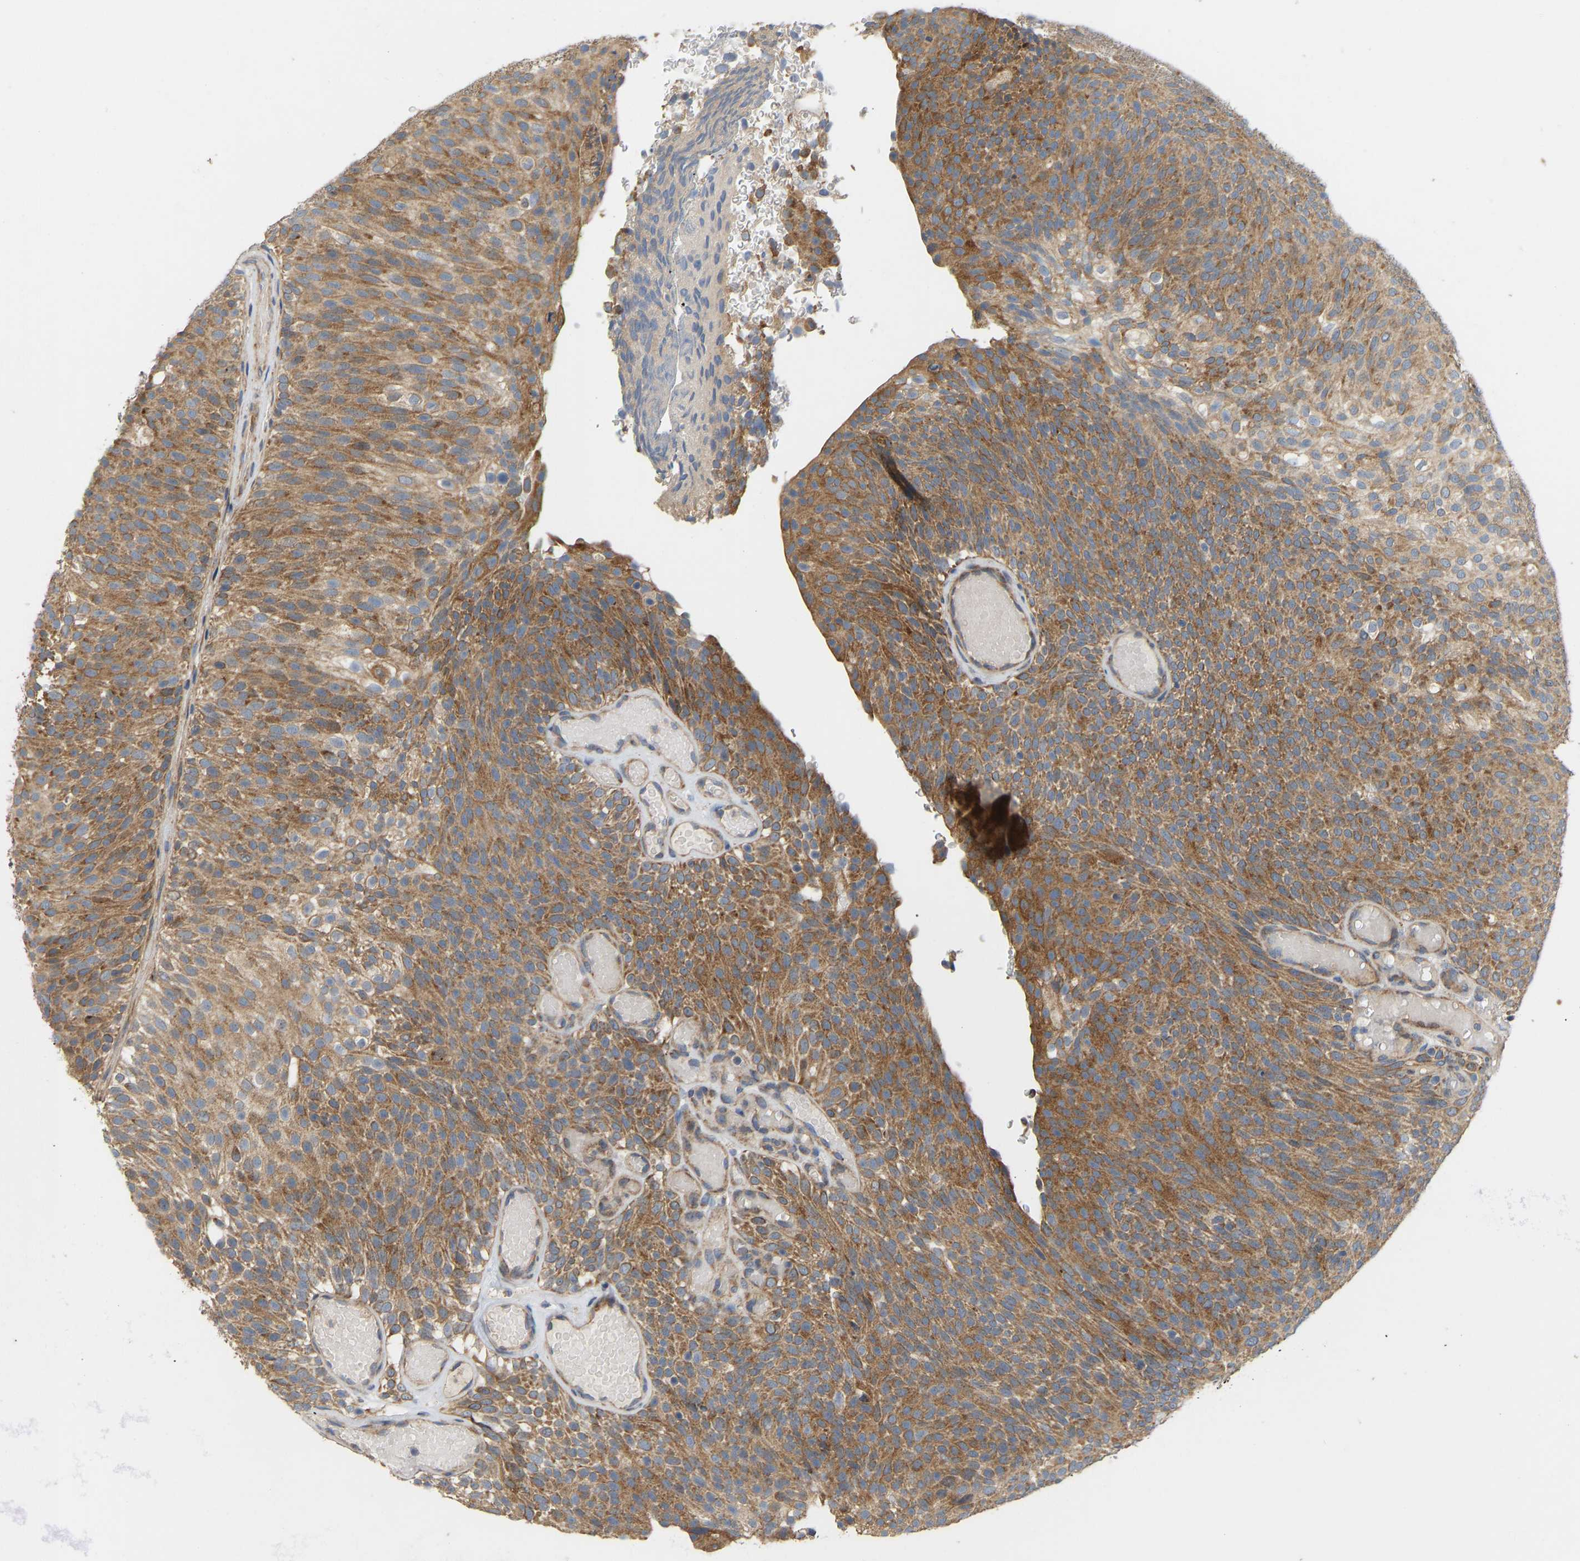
{"staining": {"intensity": "strong", "quantity": ">75%", "location": "cytoplasmic/membranous"}, "tissue": "urothelial cancer", "cell_type": "Tumor cells", "image_type": "cancer", "snomed": [{"axis": "morphology", "description": "Urothelial carcinoma, High grade"}, {"axis": "topography", "description": "Urinary bladder"}], "caption": "Immunohistochemical staining of human urothelial cancer displays high levels of strong cytoplasmic/membranous protein staining in approximately >75% of tumor cells.", "gene": "HACD2", "patient": {"sex": "male", "age": 71}}